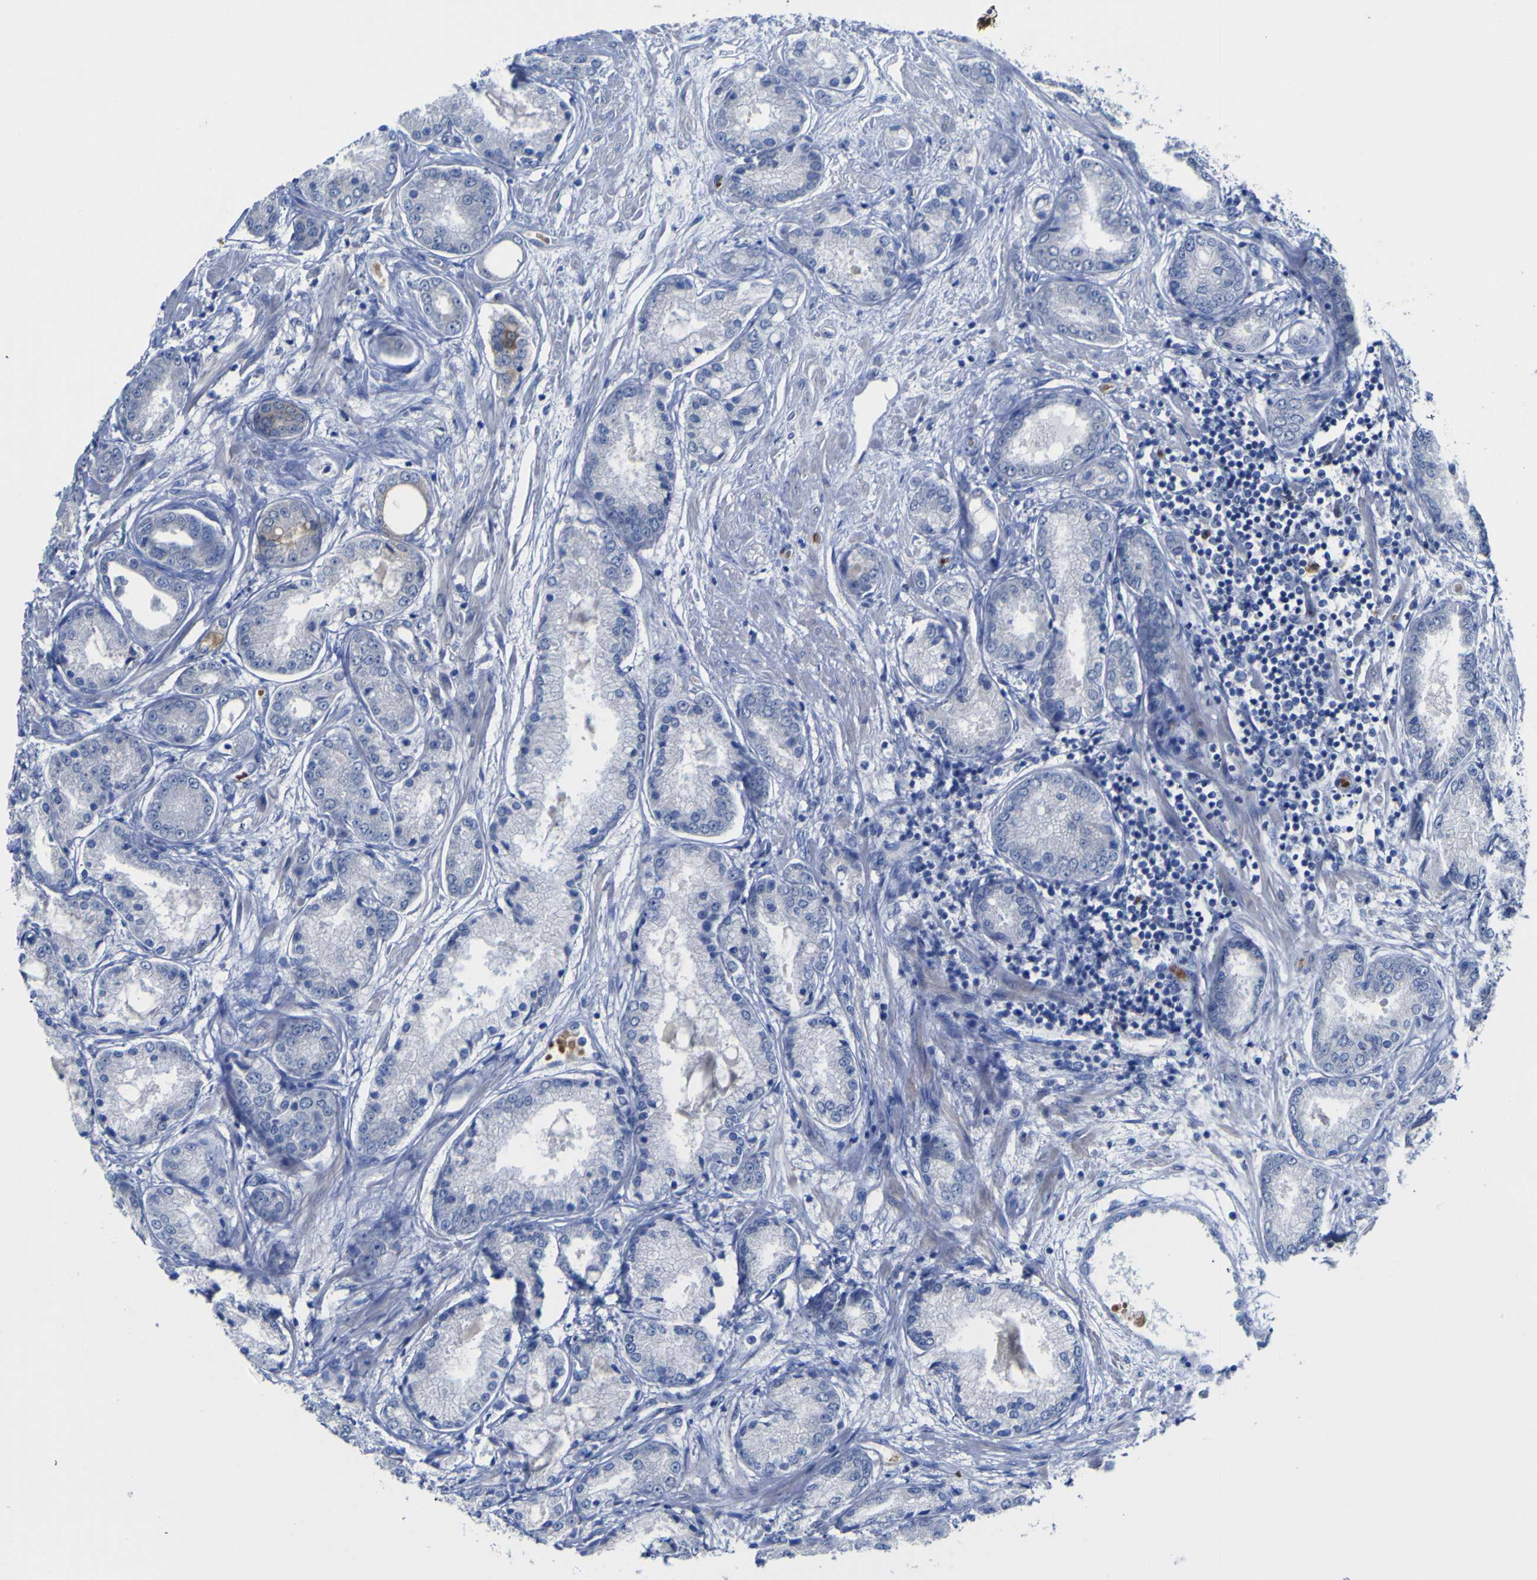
{"staining": {"intensity": "negative", "quantity": "none", "location": "none"}, "tissue": "prostate cancer", "cell_type": "Tumor cells", "image_type": "cancer", "snomed": [{"axis": "morphology", "description": "Adenocarcinoma, High grade"}, {"axis": "topography", "description": "Prostate"}], "caption": "Immunohistochemical staining of prostate adenocarcinoma (high-grade) displays no significant positivity in tumor cells.", "gene": "GCM1", "patient": {"sex": "male", "age": 59}}